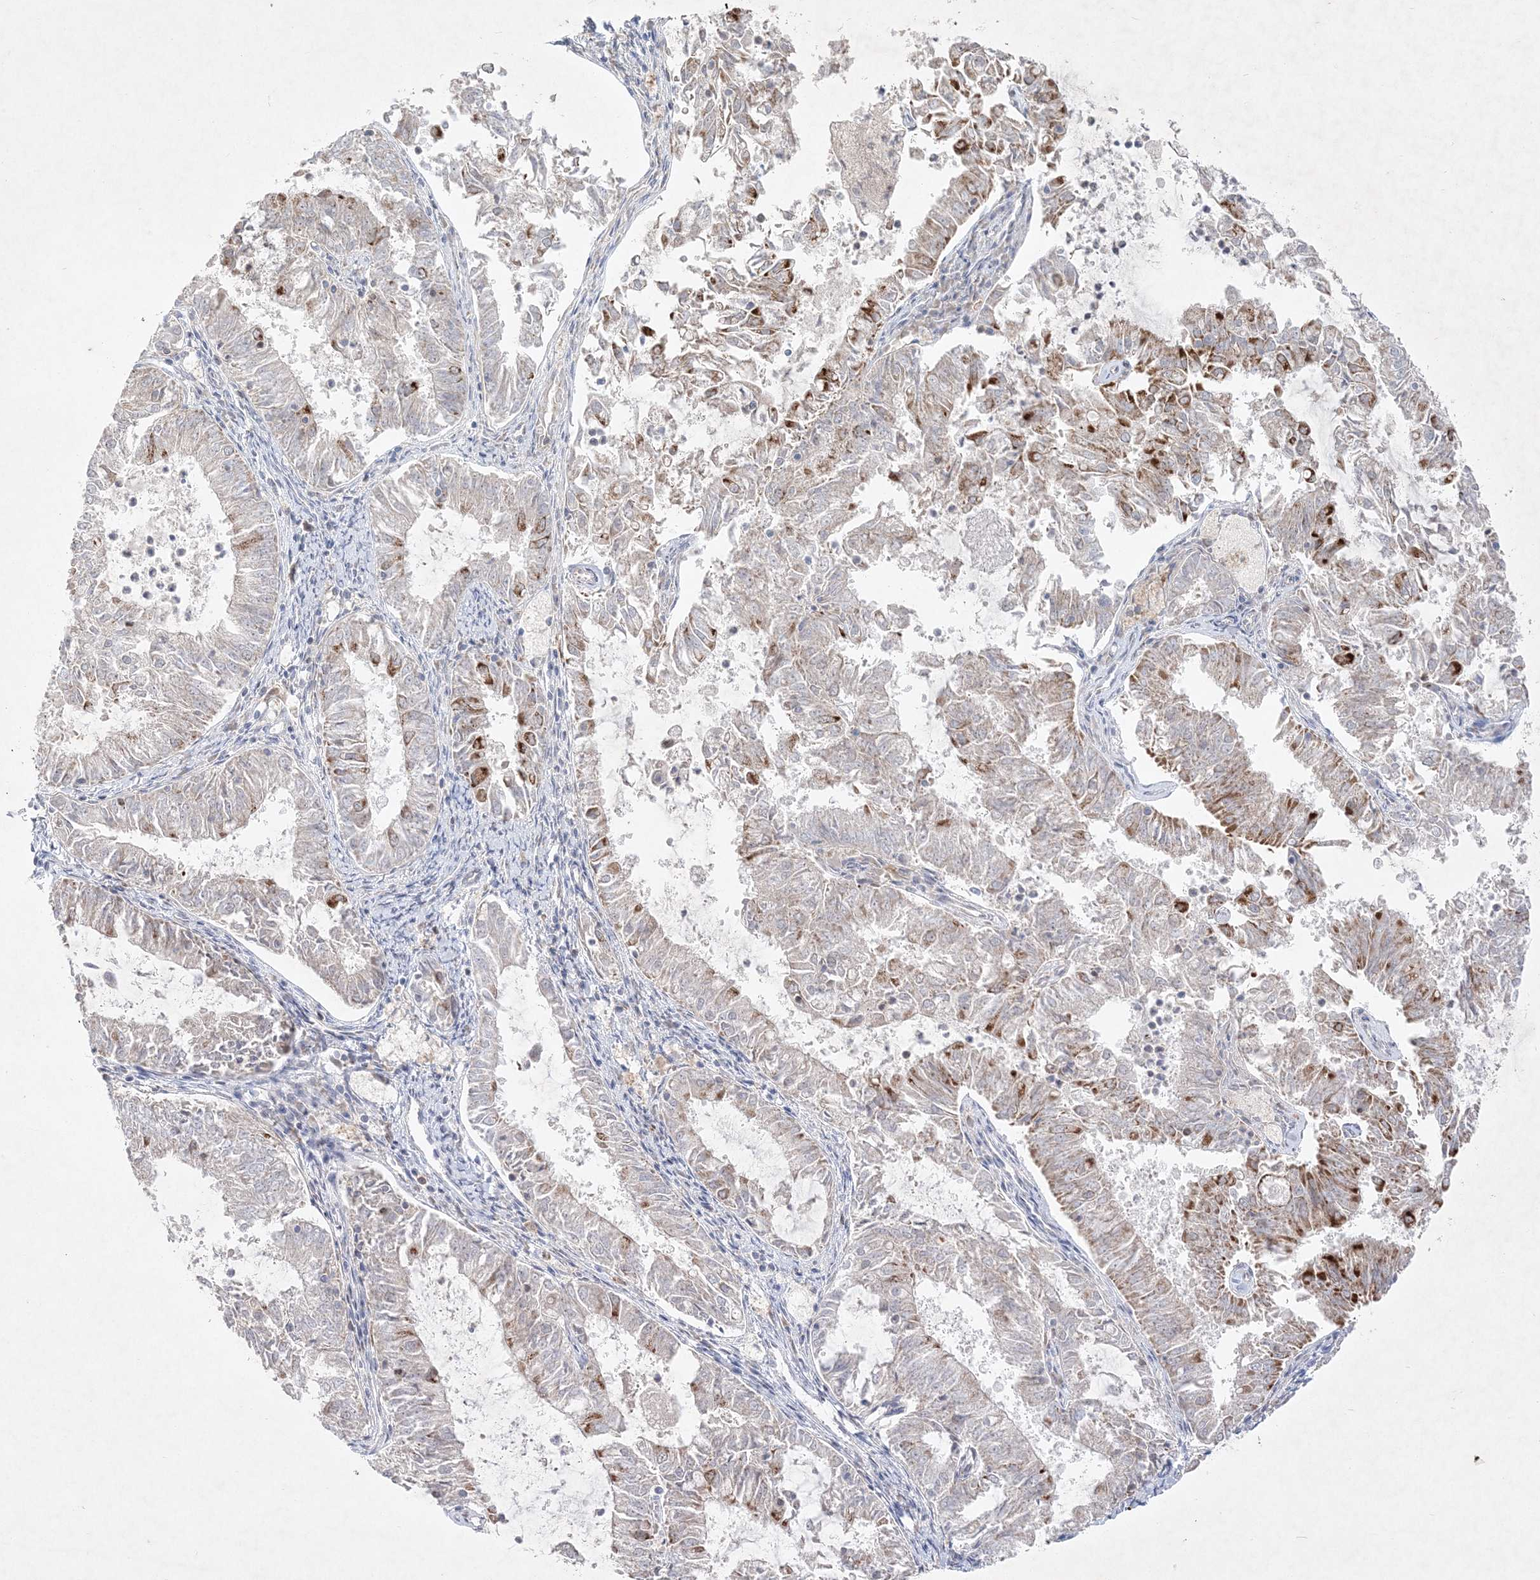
{"staining": {"intensity": "moderate", "quantity": "<25%", "location": "cytoplasmic/membranous"}, "tissue": "endometrial cancer", "cell_type": "Tumor cells", "image_type": "cancer", "snomed": [{"axis": "morphology", "description": "Adenocarcinoma, NOS"}, {"axis": "topography", "description": "Endometrium"}], "caption": "Endometrial cancer (adenocarcinoma) stained with DAB immunohistochemistry (IHC) exhibits low levels of moderate cytoplasmic/membranous staining in approximately <25% of tumor cells.", "gene": "CLNK", "patient": {"sex": "female", "age": 57}}